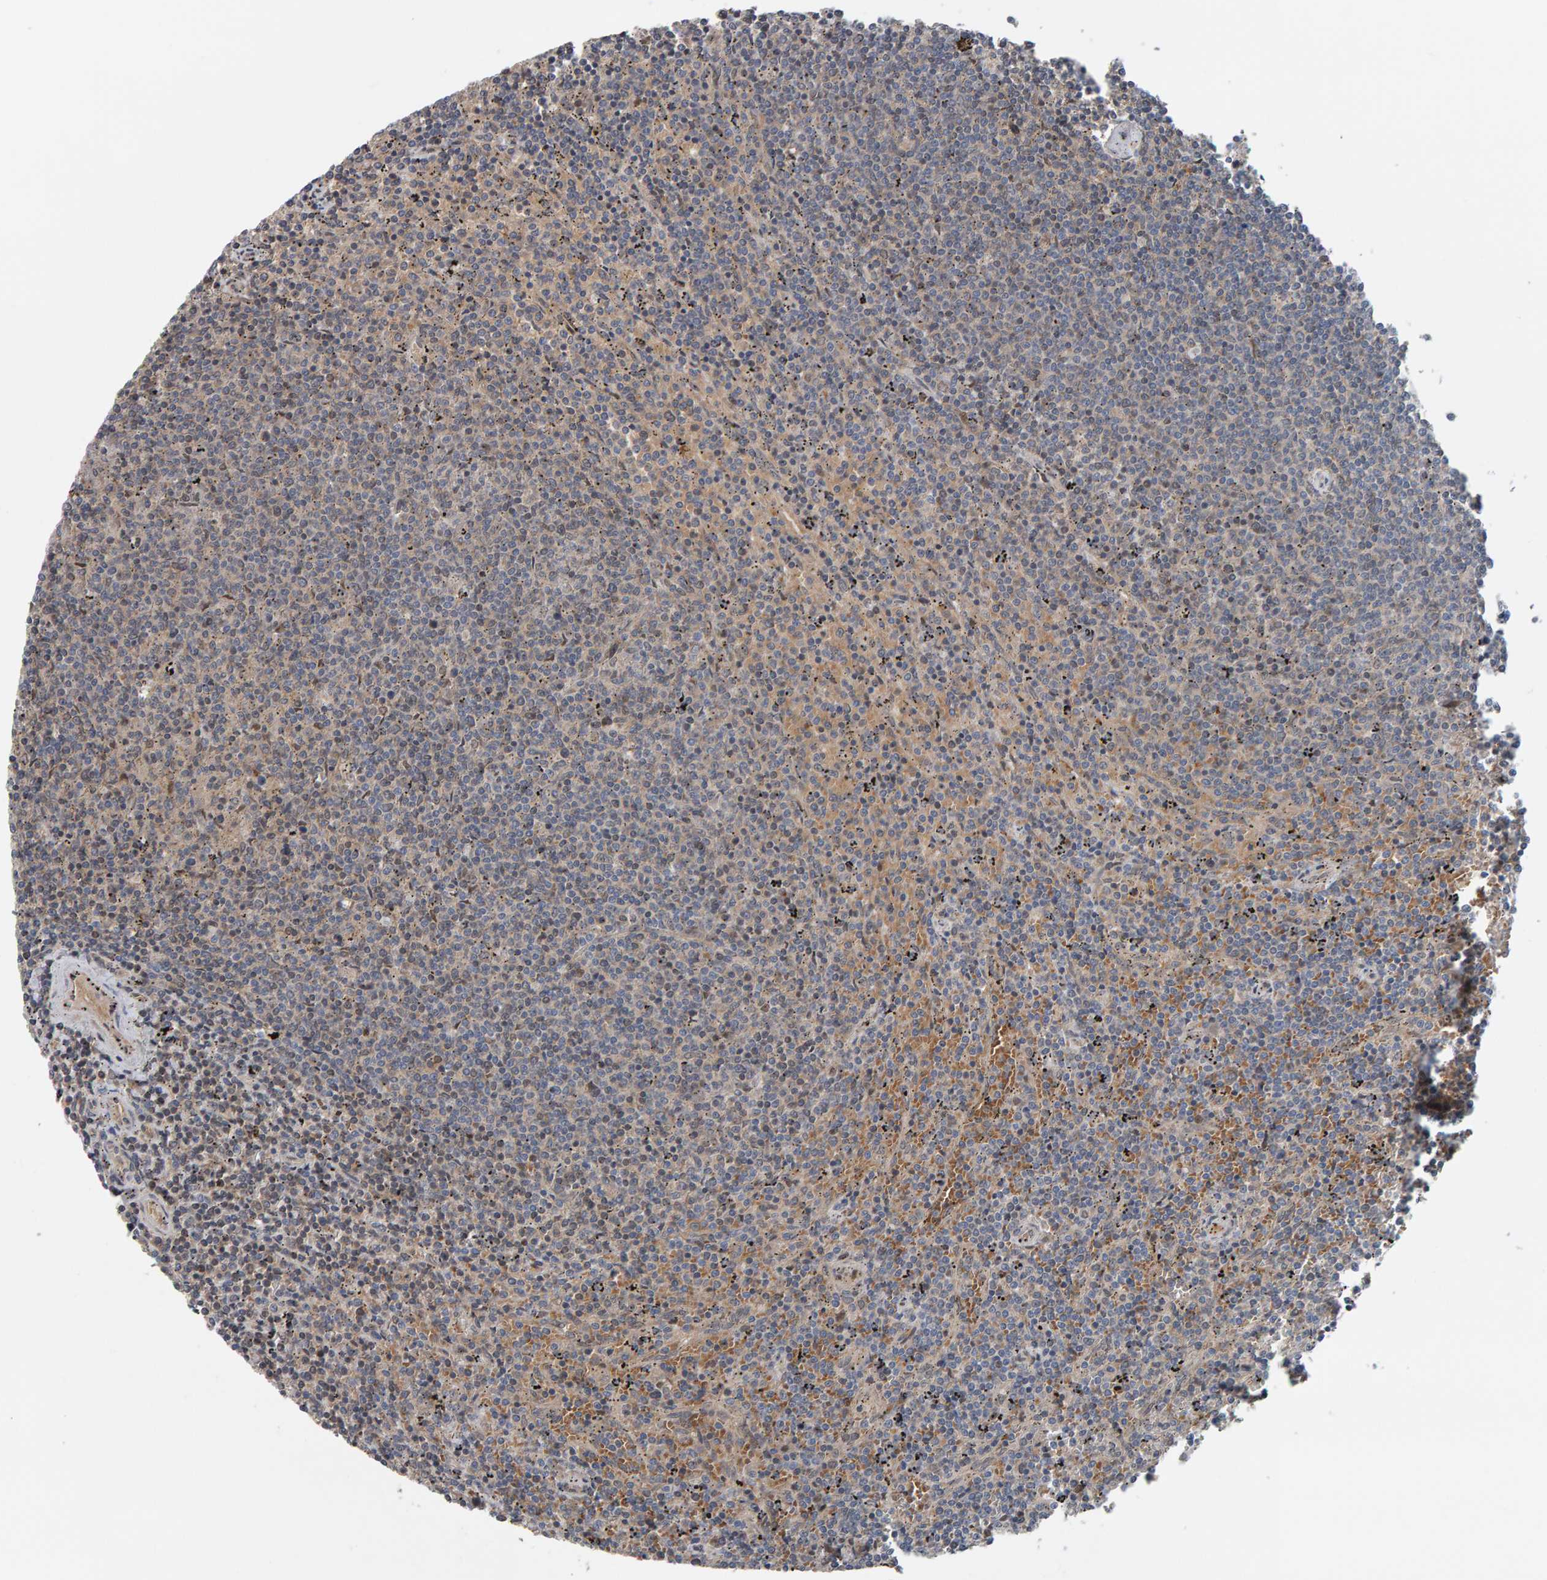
{"staining": {"intensity": "negative", "quantity": "none", "location": "none"}, "tissue": "lymphoma", "cell_type": "Tumor cells", "image_type": "cancer", "snomed": [{"axis": "morphology", "description": "Malignant lymphoma, non-Hodgkin's type, Low grade"}, {"axis": "topography", "description": "Spleen"}], "caption": "High power microscopy photomicrograph of an immunohistochemistry histopathology image of malignant lymphoma, non-Hodgkin's type (low-grade), revealing no significant staining in tumor cells.", "gene": "COASY", "patient": {"sex": "female", "age": 50}}